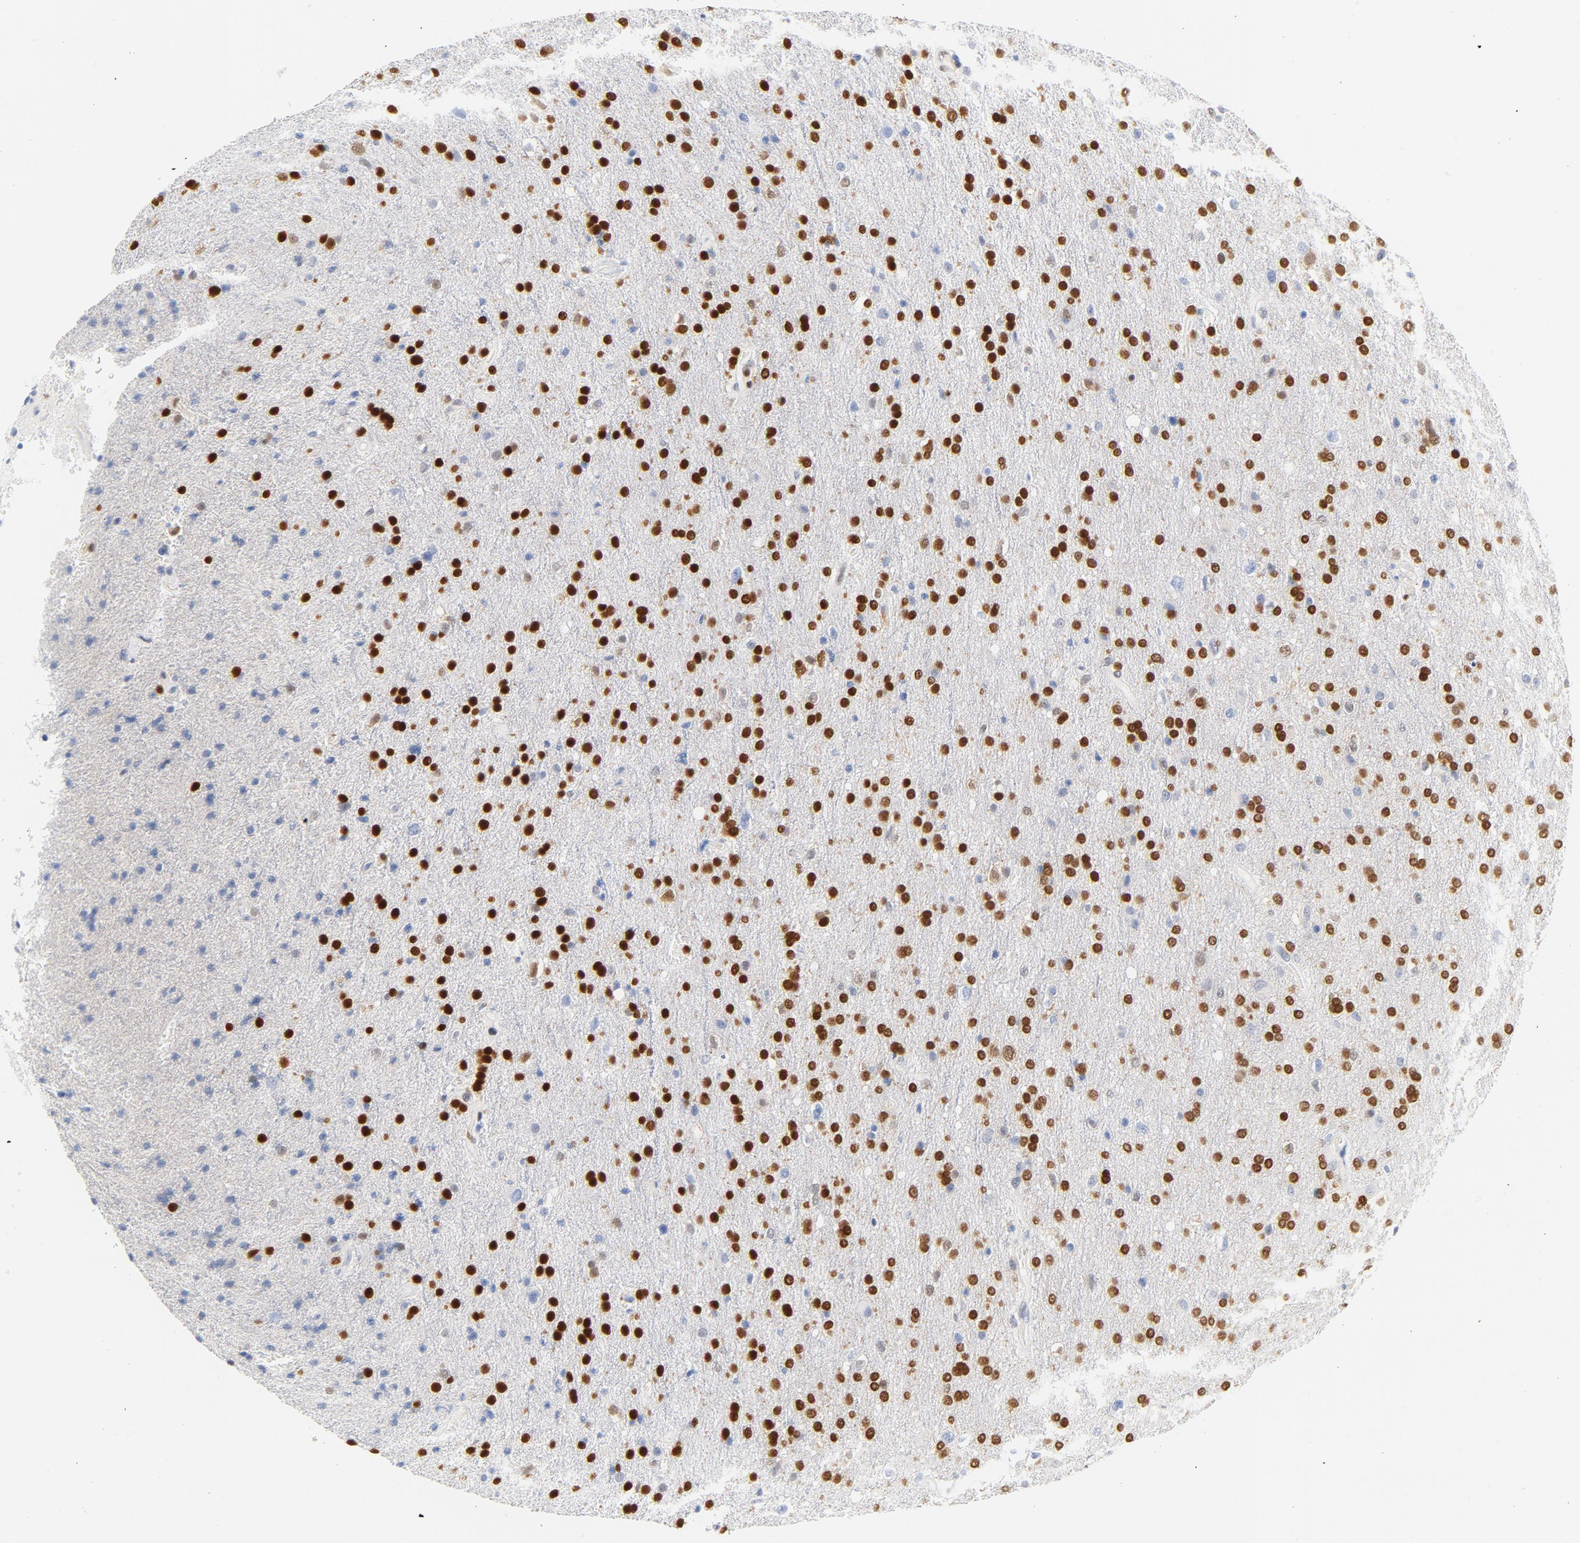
{"staining": {"intensity": "strong", "quantity": ">75%", "location": "nuclear"}, "tissue": "glioma", "cell_type": "Tumor cells", "image_type": "cancer", "snomed": [{"axis": "morphology", "description": "Glioma, malignant, High grade"}, {"axis": "topography", "description": "Brain"}], "caption": "A histopathology image of glioma stained for a protein demonstrates strong nuclear brown staining in tumor cells.", "gene": "CDKN1B", "patient": {"sex": "male", "age": 33}}